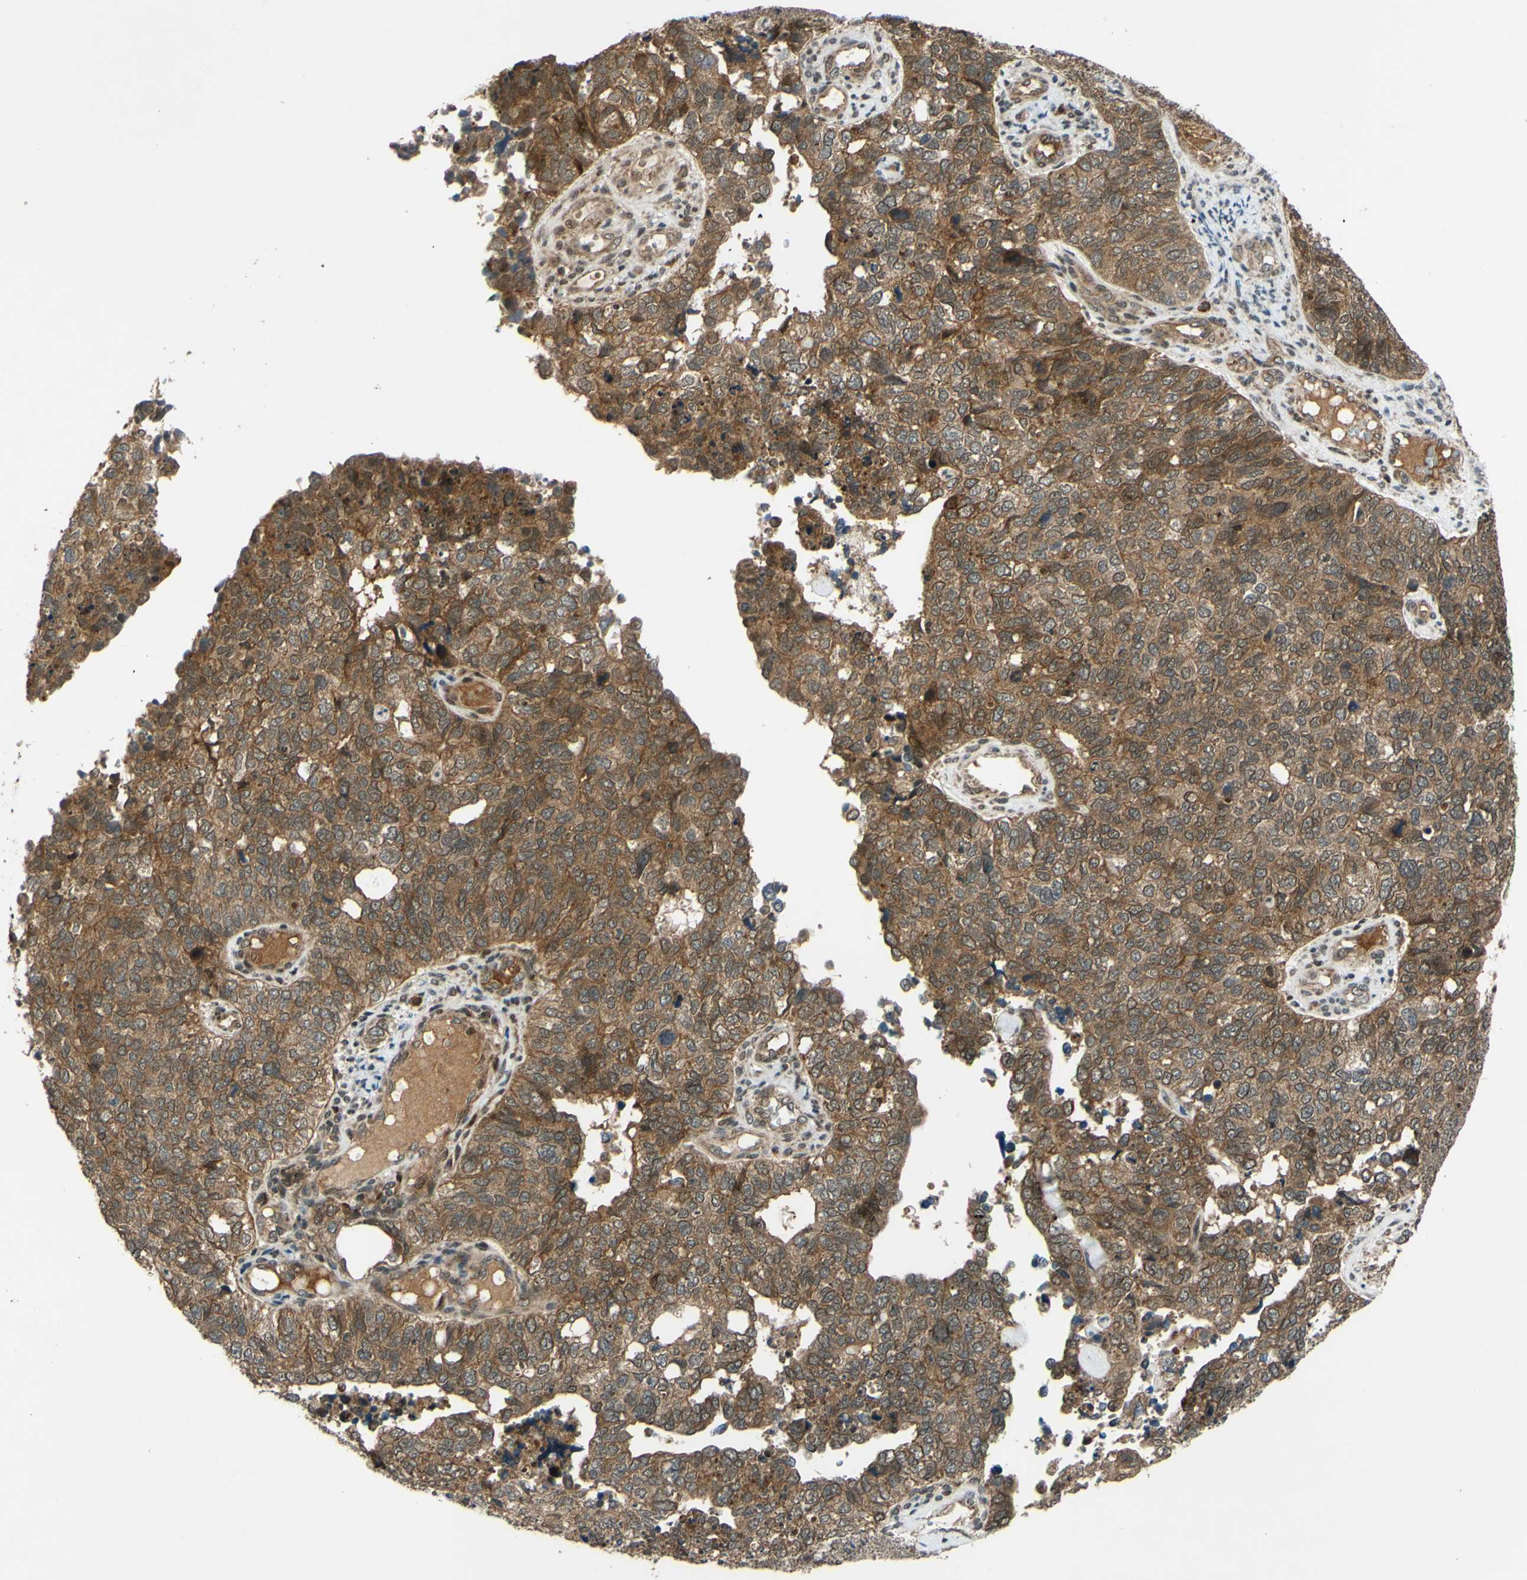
{"staining": {"intensity": "moderate", "quantity": ">75%", "location": "cytoplasmic/membranous"}, "tissue": "cervical cancer", "cell_type": "Tumor cells", "image_type": "cancer", "snomed": [{"axis": "morphology", "description": "Squamous cell carcinoma, NOS"}, {"axis": "topography", "description": "Cervix"}], "caption": "DAB (3,3'-diaminobenzidine) immunohistochemical staining of human cervical cancer shows moderate cytoplasmic/membranous protein staining in about >75% of tumor cells.", "gene": "ABCC8", "patient": {"sex": "female", "age": 63}}